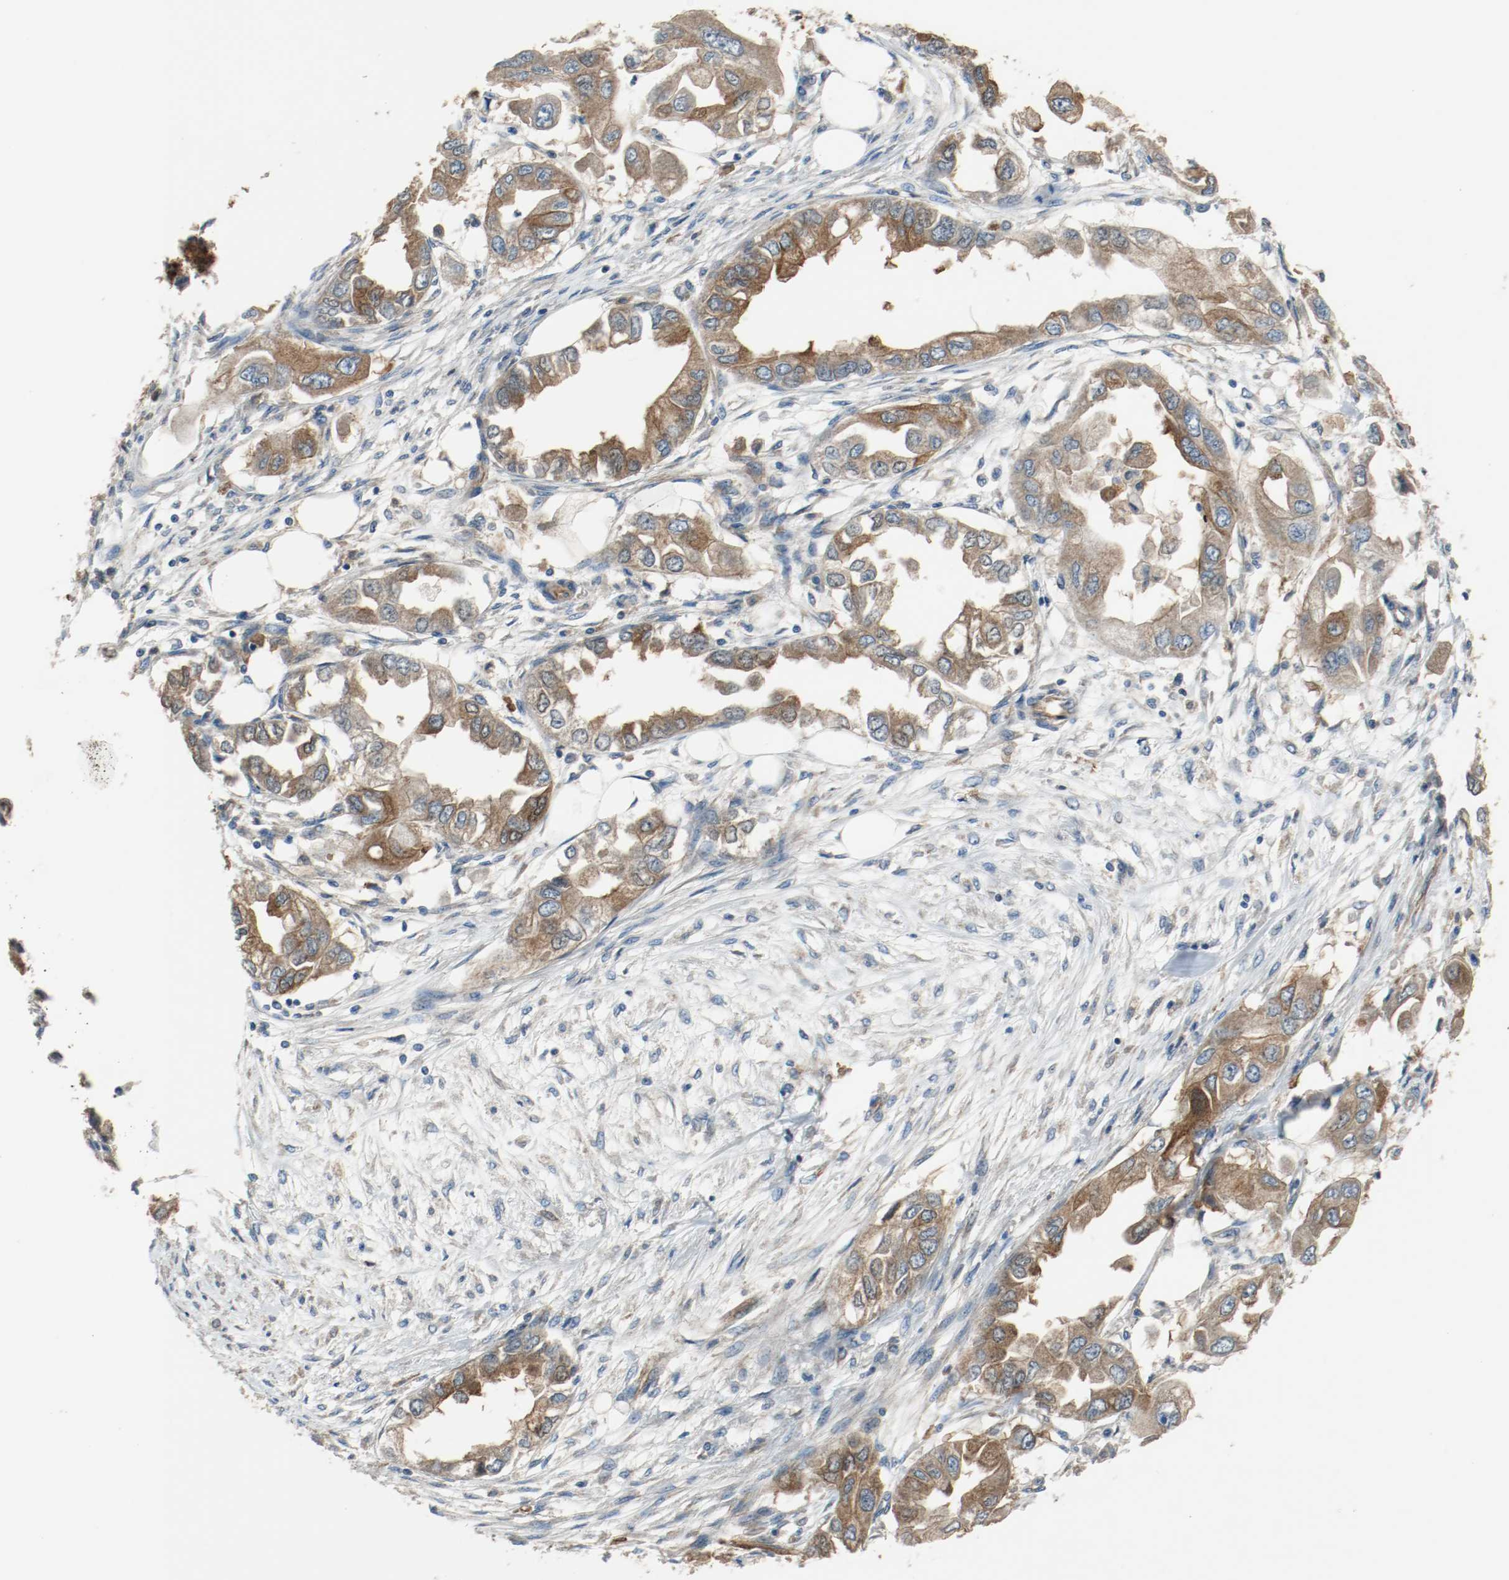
{"staining": {"intensity": "moderate", "quantity": ">75%", "location": "cytoplasmic/membranous"}, "tissue": "endometrial cancer", "cell_type": "Tumor cells", "image_type": "cancer", "snomed": [{"axis": "morphology", "description": "Adenocarcinoma, NOS"}, {"axis": "topography", "description": "Endometrium"}], "caption": "A high-resolution photomicrograph shows IHC staining of endometrial cancer, which exhibits moderate cytoplasmic/membranous positivity in about >75% of tumor cells.", "gene": "TUBA3D", "patient": {"sex": "female", "age": 67}}